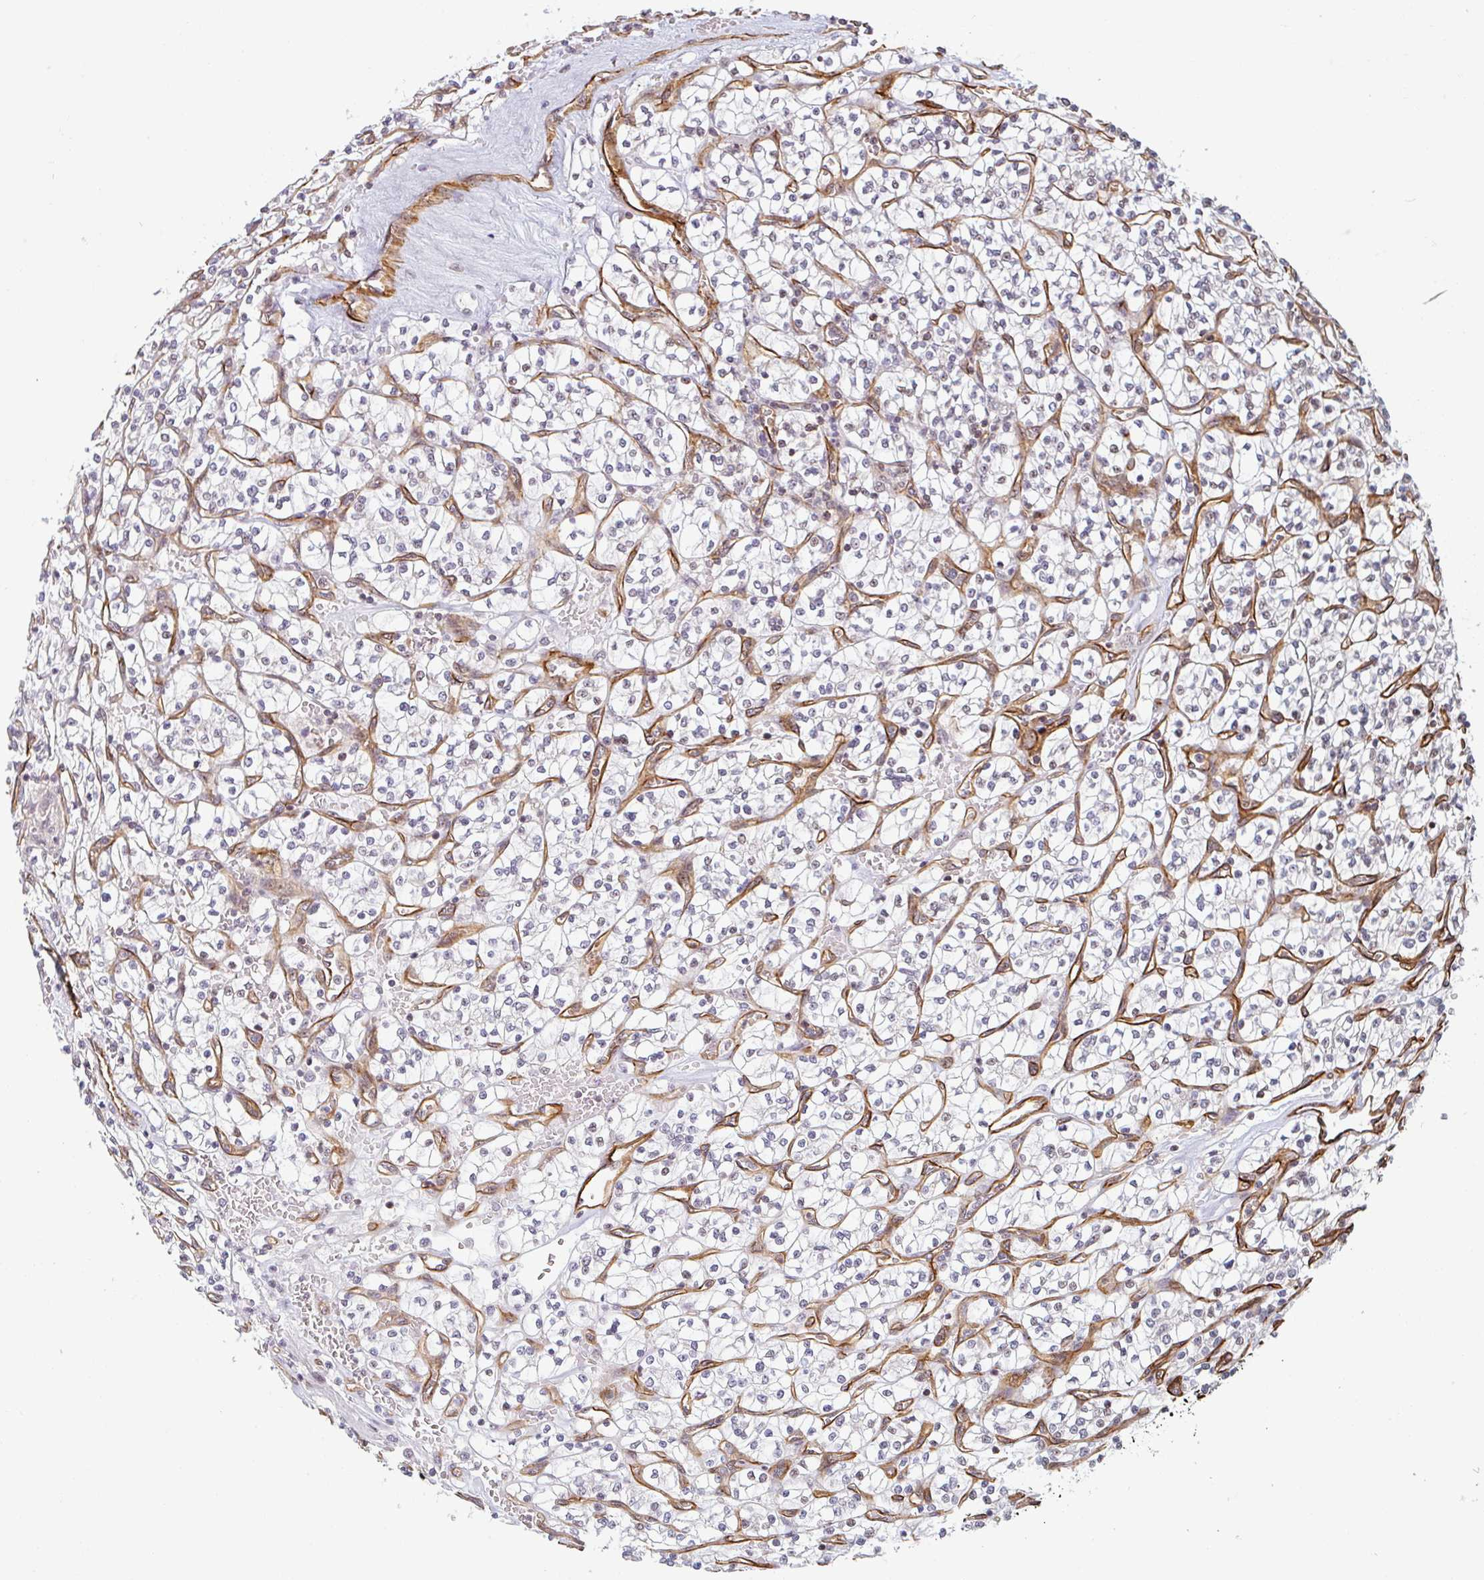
{"staining": {"intensity": "negative", "quantity": "none", "location": "none"}, "tissue": "renal cancer", "cell_type": "Tumor cells", "image_type": "cancer", "snomed": [{"axis": "morphology", "description": "Adenocarcinoma, NOS"}, {"axis": "topography", "description": "Kidney"}], "caption": "Immunohistochemistry image of human adenocarcinoma (renal) stained for a protein (brown), which reveals no positivity in tumor cells. The staining is performed using DAB brown chromogen with nuclei counter-stained in using hematoxylin.", "gene": "ZNF689", "patient": {"sex": "female", "age": 64}}